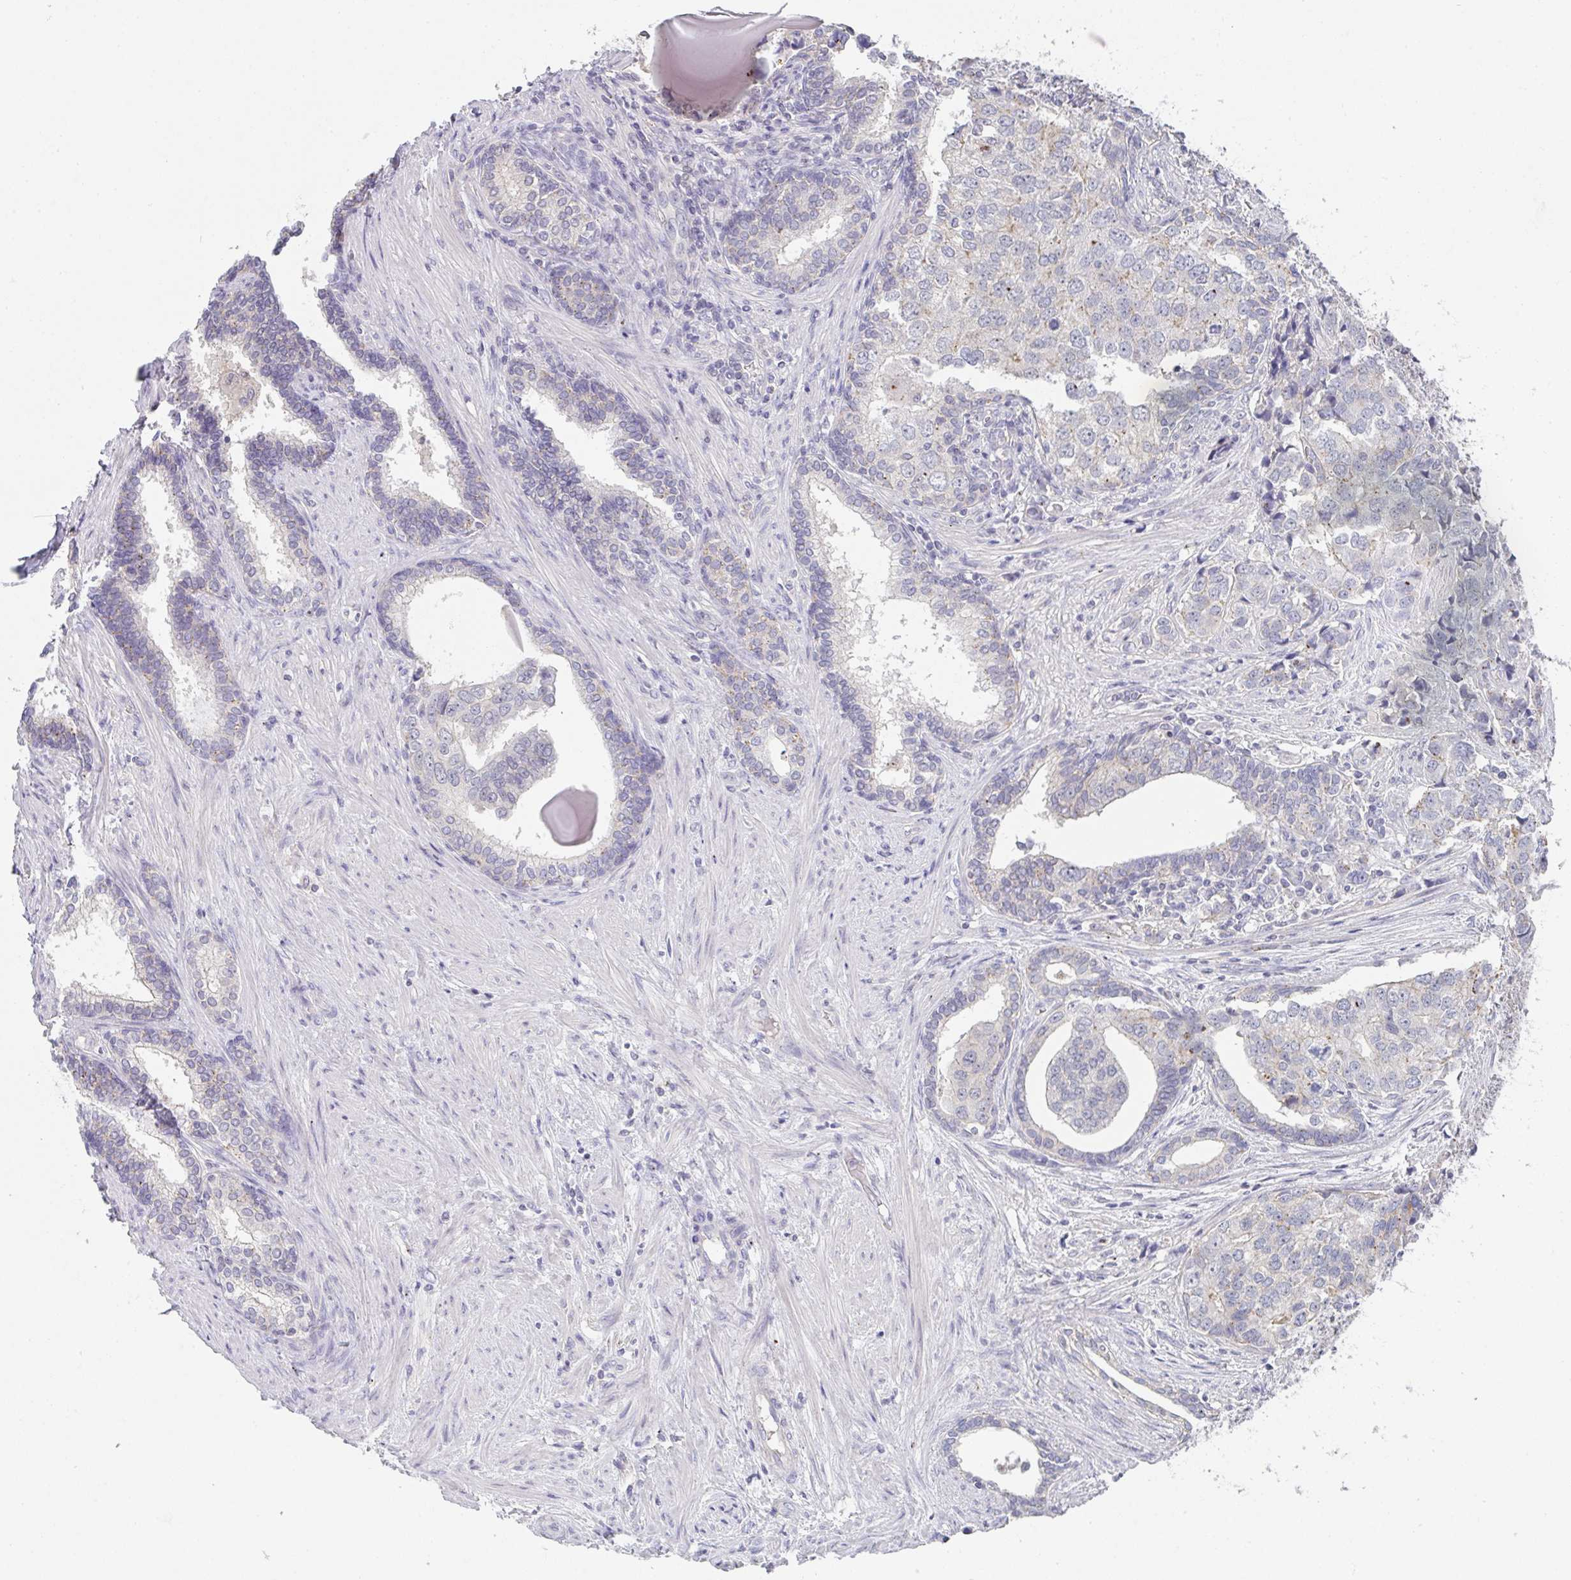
{"staining": {"intensity": "weak", "quantity": "<25%", "location": "cytoplasmic/membranous"}, "tissue": "prostate cancer", "cell_type": "Tumor cells", "image_type": "cancer", "snomed": [{"axis": "morphology", "description": "Adenocarcinoma, High grade"}, {"axis": "topography", "description": "Prostate"}], "caption": "Prostate high-grade adenocarcinoma was stained to show a protein in brown. There is no significant expression in tumor cells.", "gene": "CHMP5", "patient": {"sex": "male", "age": 68}}